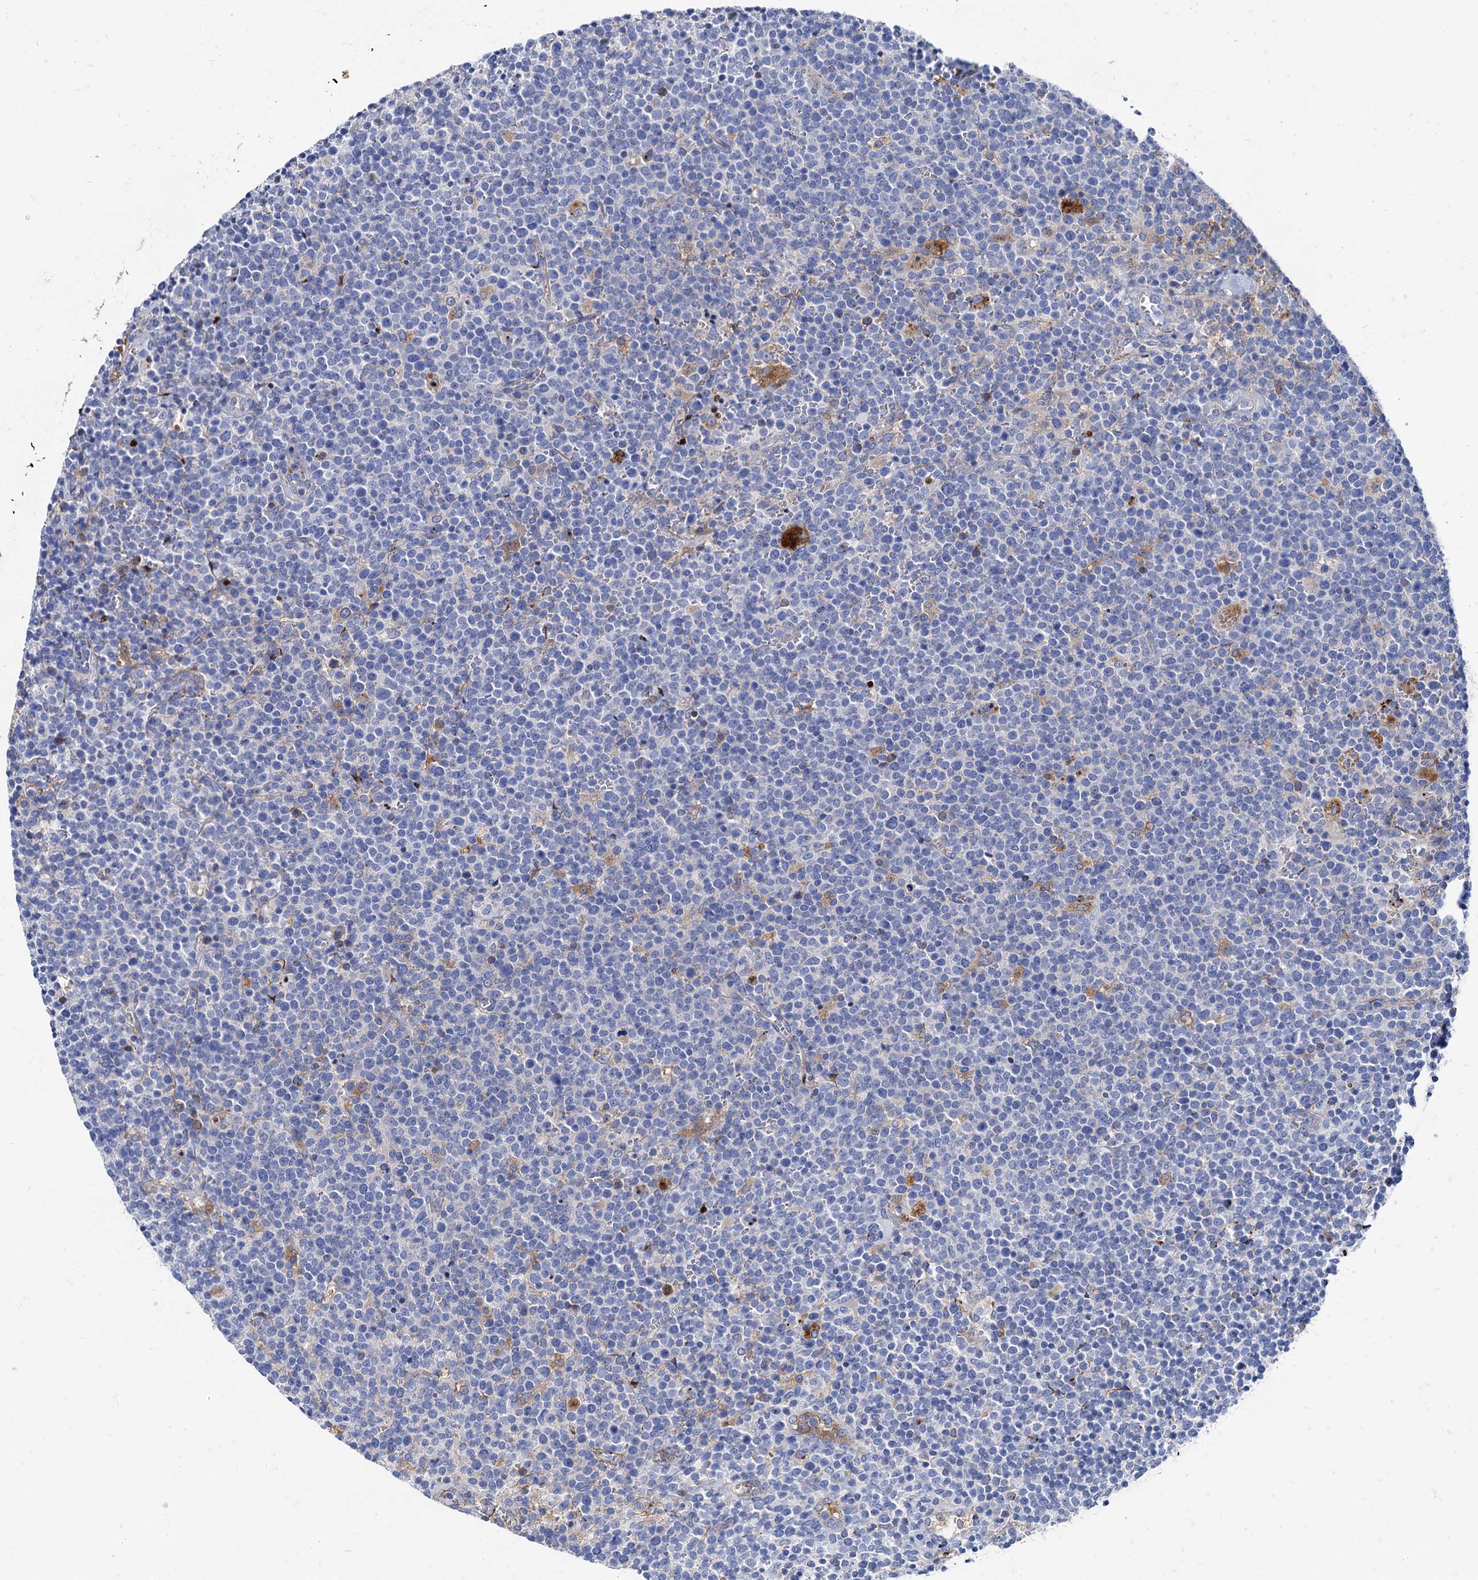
{"staining": {"intensity": "negative", "quantity": "none", "location": "none"}, "tissue": "lymphoma", "cell_type": "Tumor cells", "image_type": "cancer", "snomed": [{"axis": "morphology", "description": "Malignant lymphoma, non-Hodgkin's type, High grade"}, {"axis": "topography", "description": "Lymph node"}], "caption": "Malignant lymphoma, non-Hodgkin's type (high-grade) stained for a protein using IHC demonstrates no positivity tumor cells.", "gene": "APOD", "patient": {"sex": "male", "age": 61}}